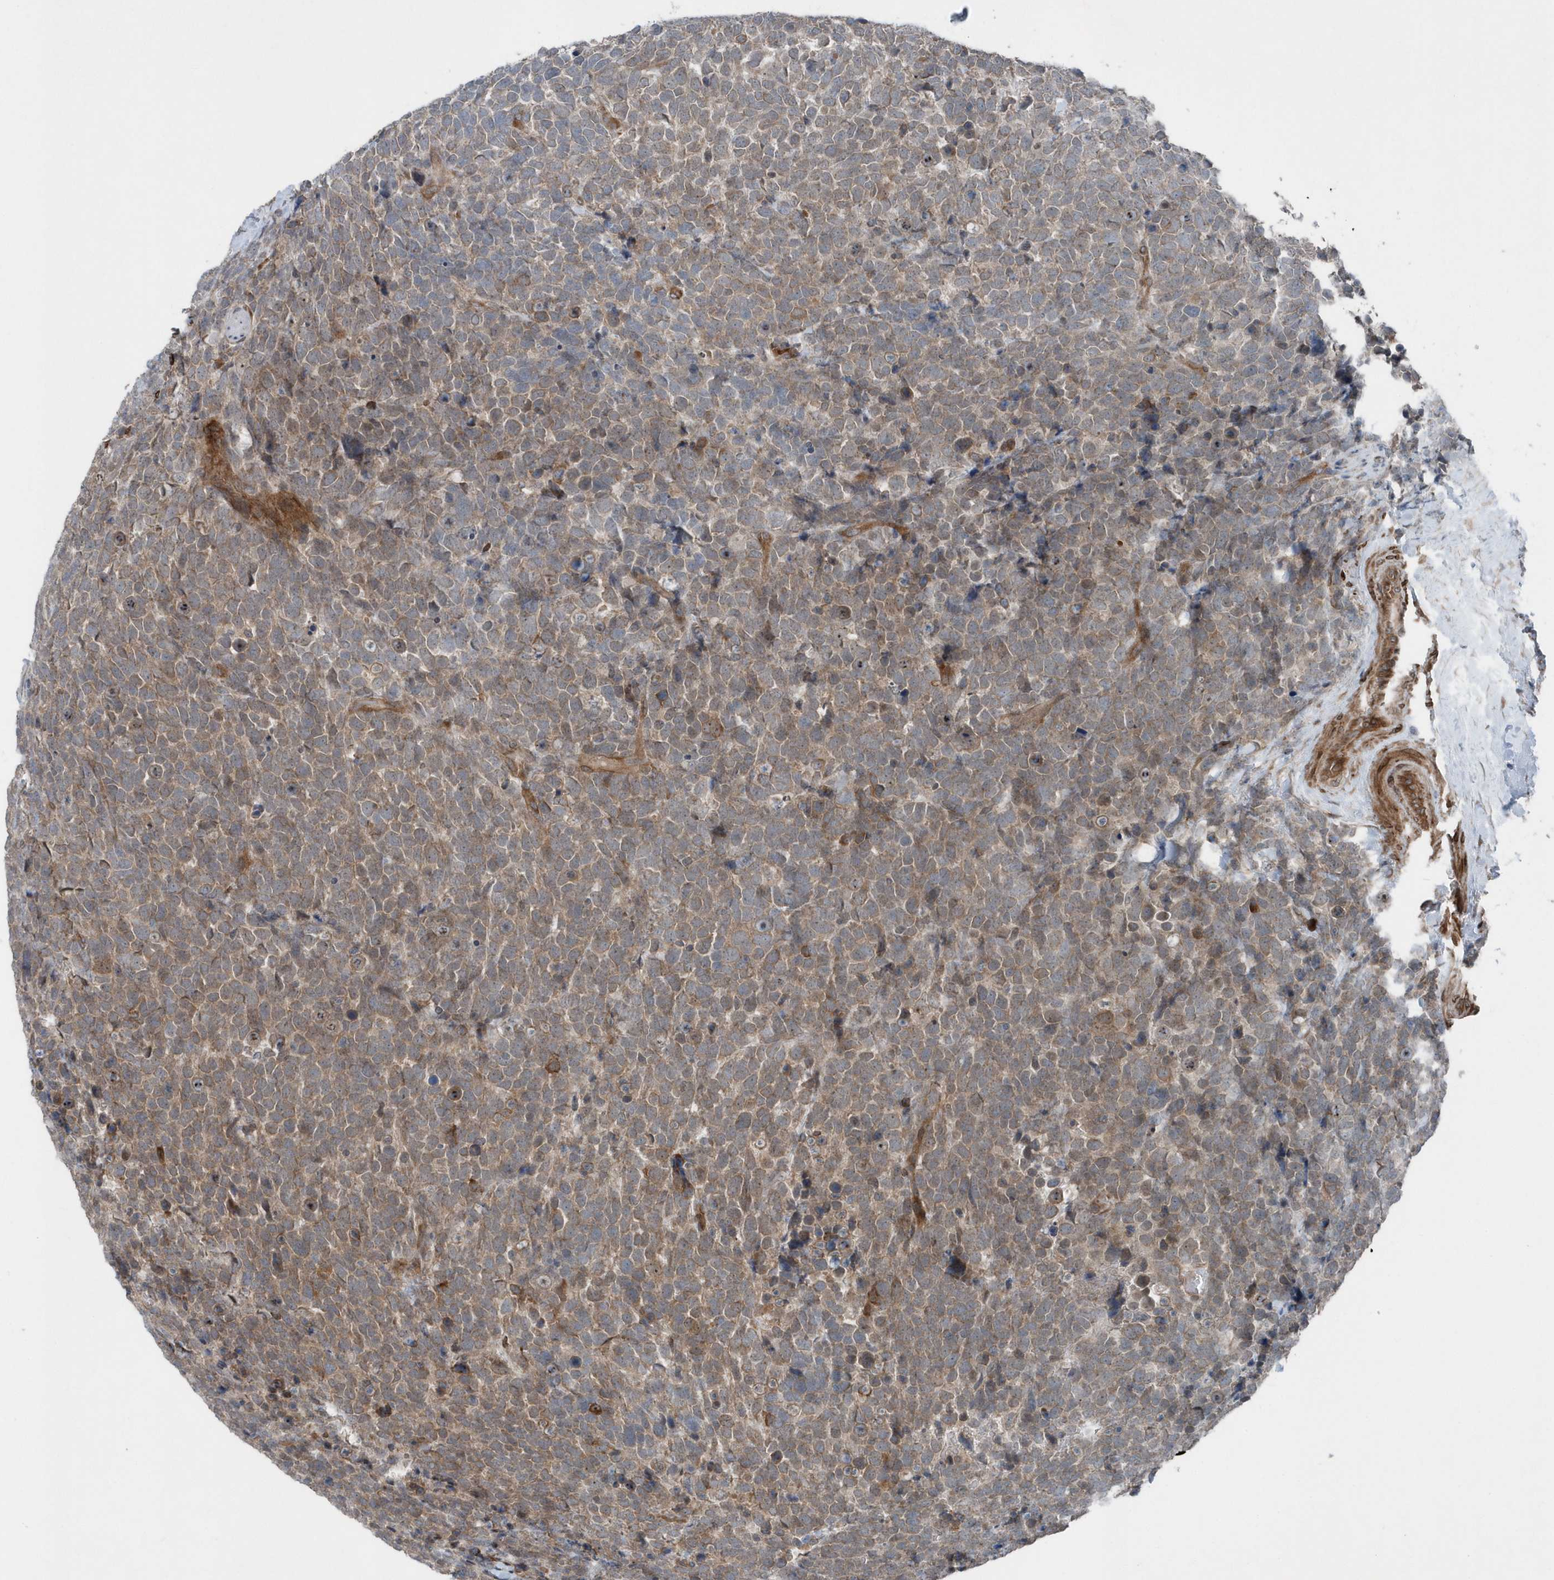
{"staining": {"intensity": "weak", "quantity": "25%-75%", "location": "cytoplasmic/membranous"}, "tissue": "urothelial cancer", "cell_type": "Tumor cells", "image_type": "cancer", "snomed": [{"axis": "morphology", "description": "Urothelial carcinoma, High grade"}, {"axis": "topography", "description": "Urinary bladder"}], "caption": "There is low levels of weak cytoplasmic/membranous positivity in tumor cells of urothelial cancer, as demonstrated by immunohistochemical staining (brown color).", "gene": "MCC", "patient": {"sex": "female", "age": 82}}